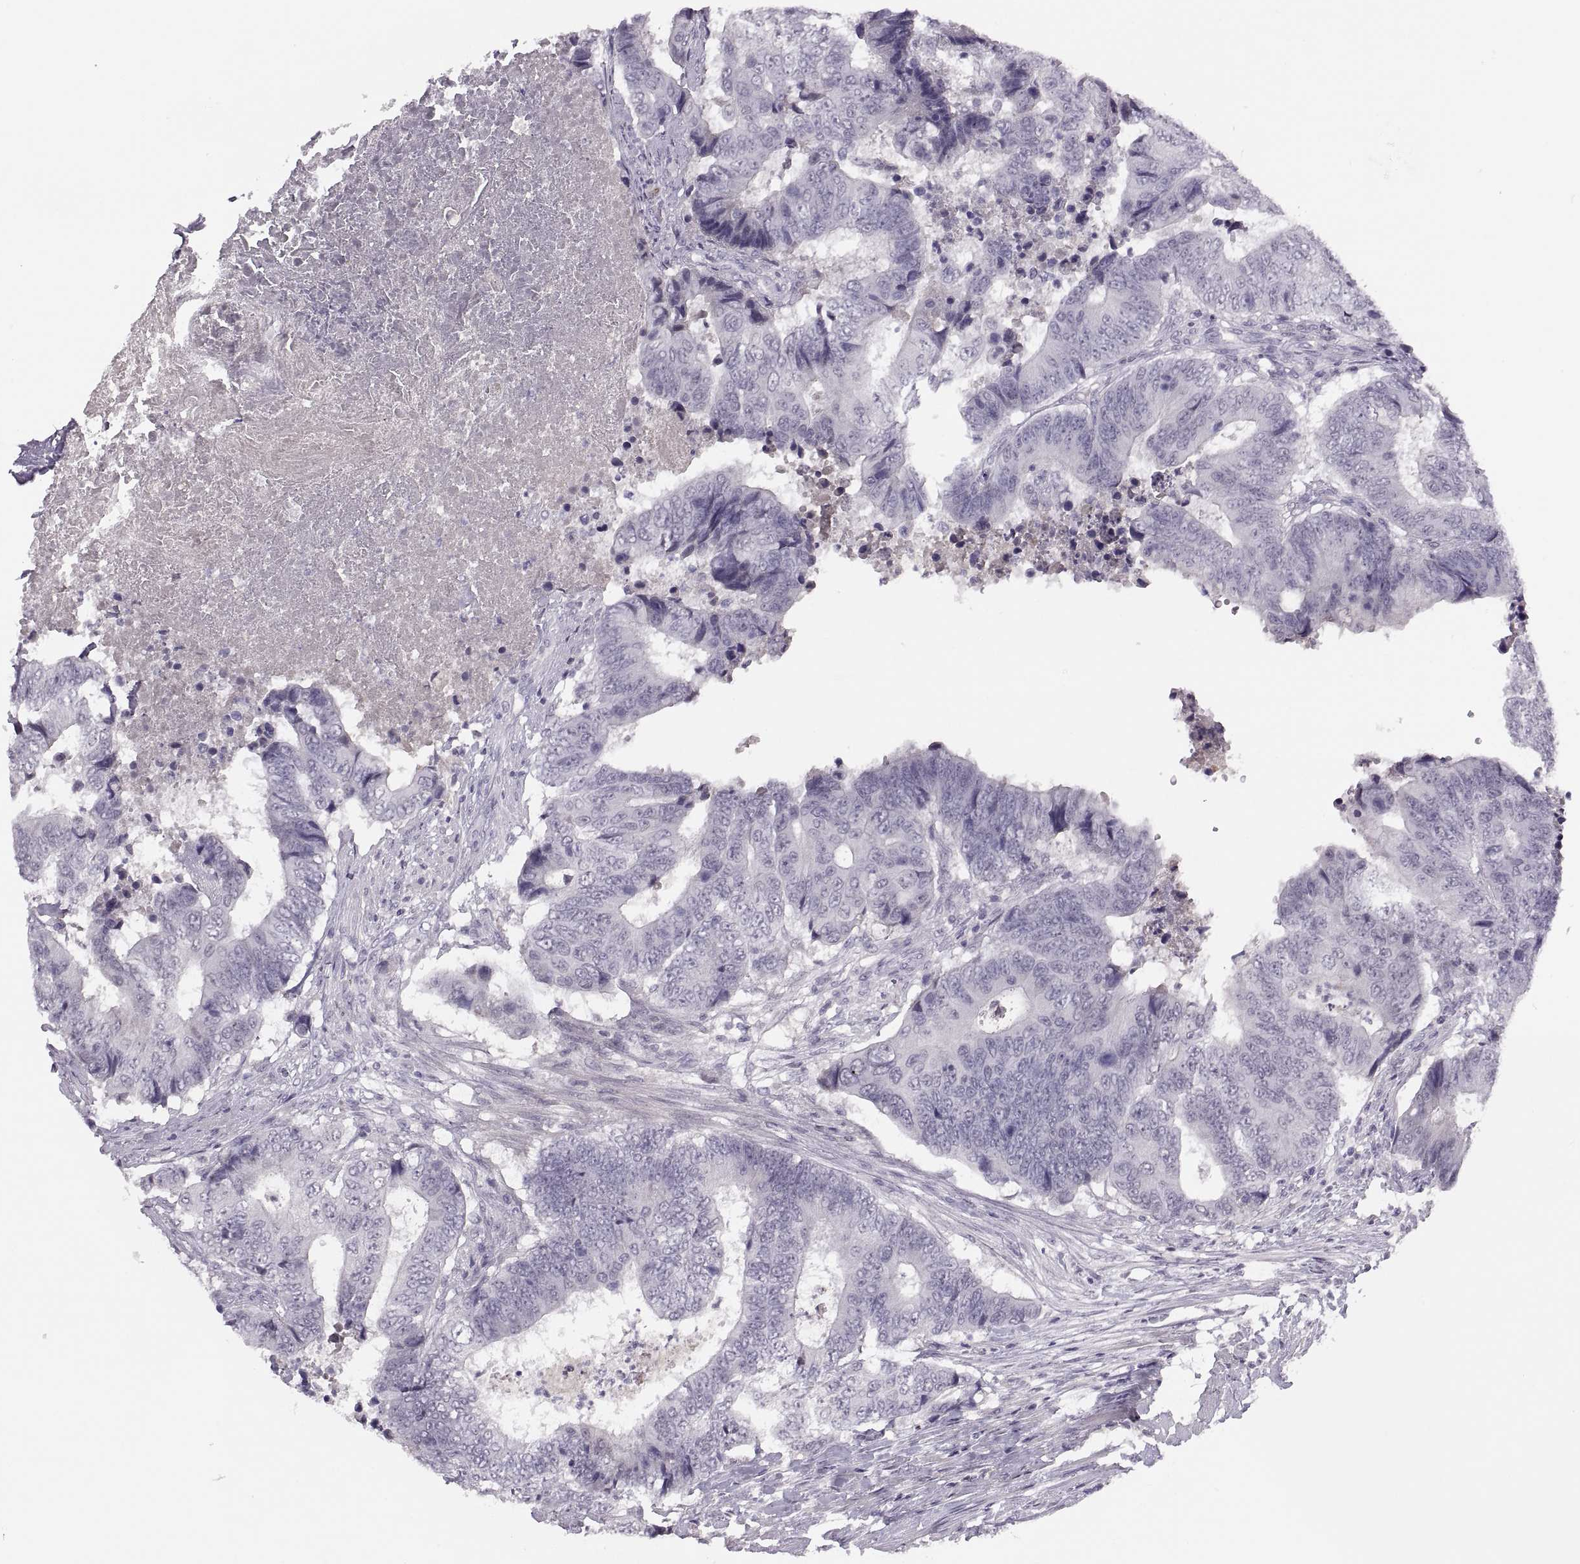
{"staining": {"intensity": "negative", "quantity": "none", "location": "none"}, "tissue": "colorectal cancer", "cell_type": "Tumor cells", "image_type": "cancer", "snomed": [{"axis": "morphology", "description": "Adenocarcinoma, NOS"}, {"axis": "topography", "description": "Colon"}], "caption": "Tumor cells show no significant staining in colorectal cancer (adenocarcinoma).", "gene": "CHCT1", "patient": {"sex": "female", "age": 48}}